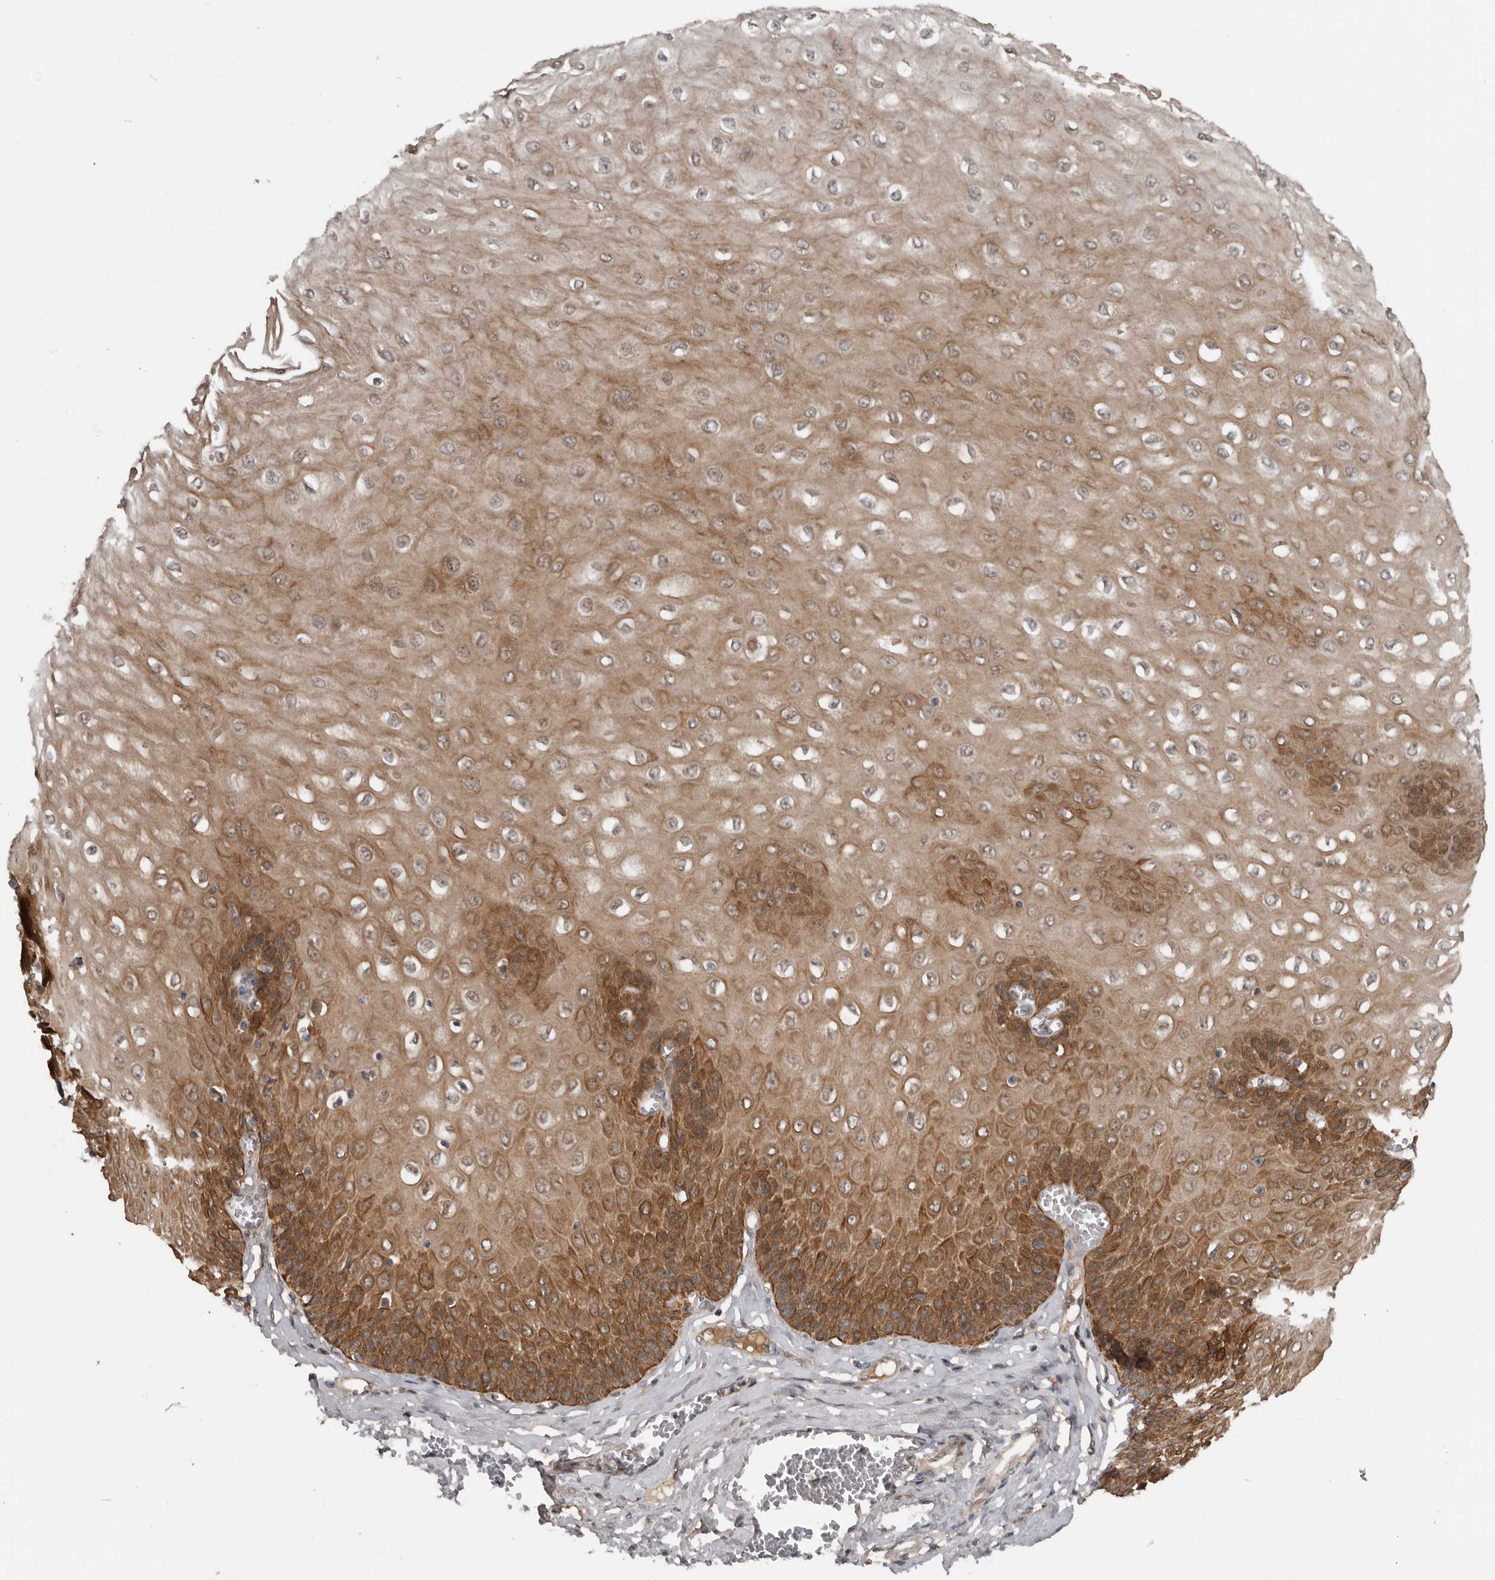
{"staining": {"intensity": "strong", "quantity": "25%-75%", "location": "cytoplasmic/membranous"}, "tissue": "esophagus", "cell_type": "Squamous epithelial cells", "image_type": "normal", "snomed": [{"axis": "morphology", "description": "Normal tissue, NOS"}, {"axis": "topography", "description": "Esophagus"}], "caption": "IHC staining of normal esophagus, which exhibits high levels of strong cytoplasmic/membranous positivity in about 25%-75% of squamous epithelial cells indicating strong cytoplasmic/membranous protein staining. The staining was performed using DAB (brown) for protein detection and nuclei were counterstained in hematoxylin (blue).", "gene": "DNAJB4", "patient": {"sex": "male", "age": 60}}